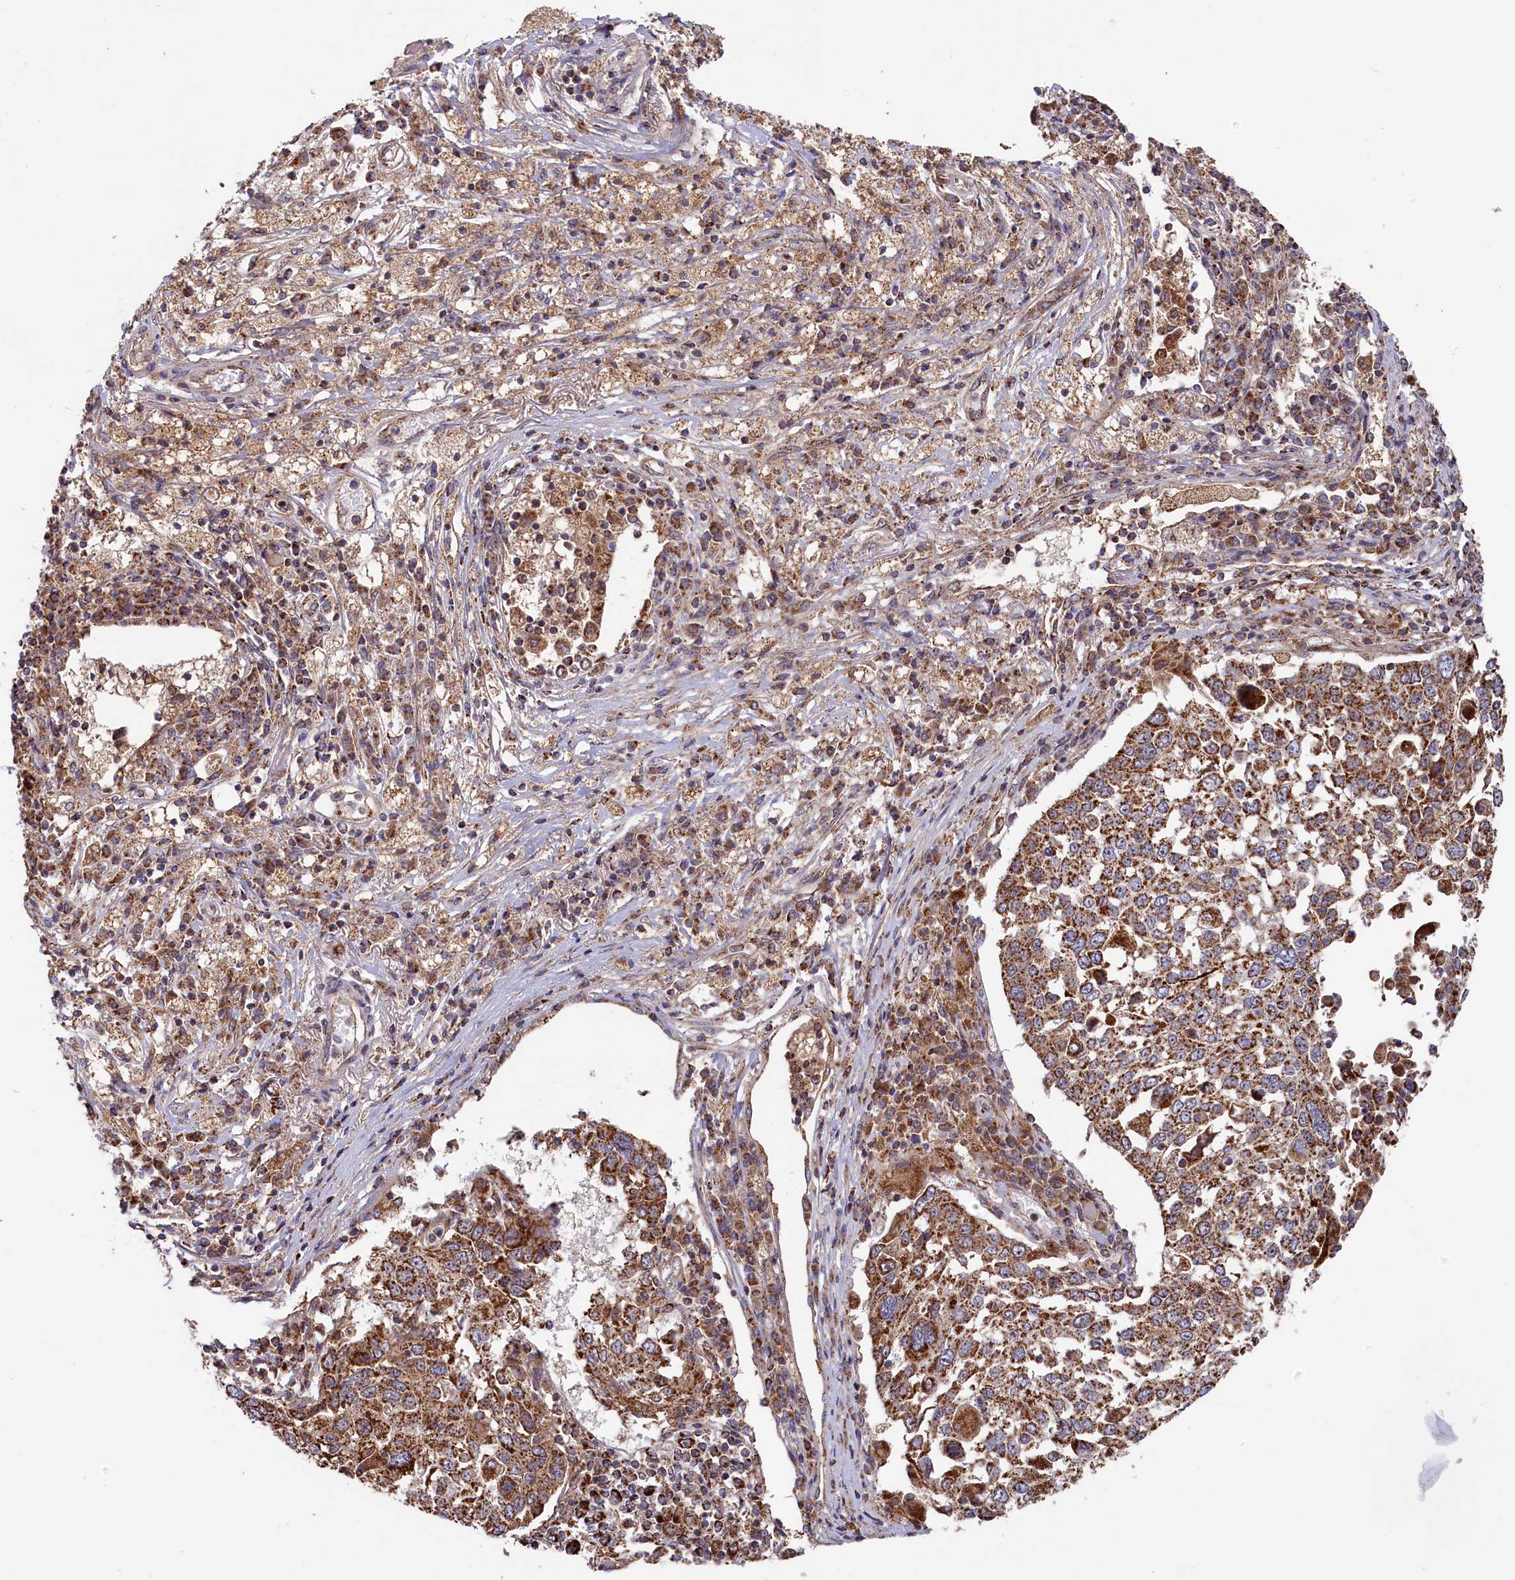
{"staining": {"intensity": "strong", "quantity": ">75%", "location": "cytoplasmic/membranous"}, "tissue": "lung cancer", "cell_type": "Tumor cells", "image_type": "cancer", "snomed": [{"axis": "morphology", "description": "Squamous cell carcinoma, NOS"}, {"axis": "topography", "description": "Lung"}], "caption": "Strong cytoplasmic/membranous protein expression is present in about >75% of tumor cells in lung cancer (squamous cell carcinoma).", "gene": "DUS3L", "patient": {"sex": "male", "age": 65}}